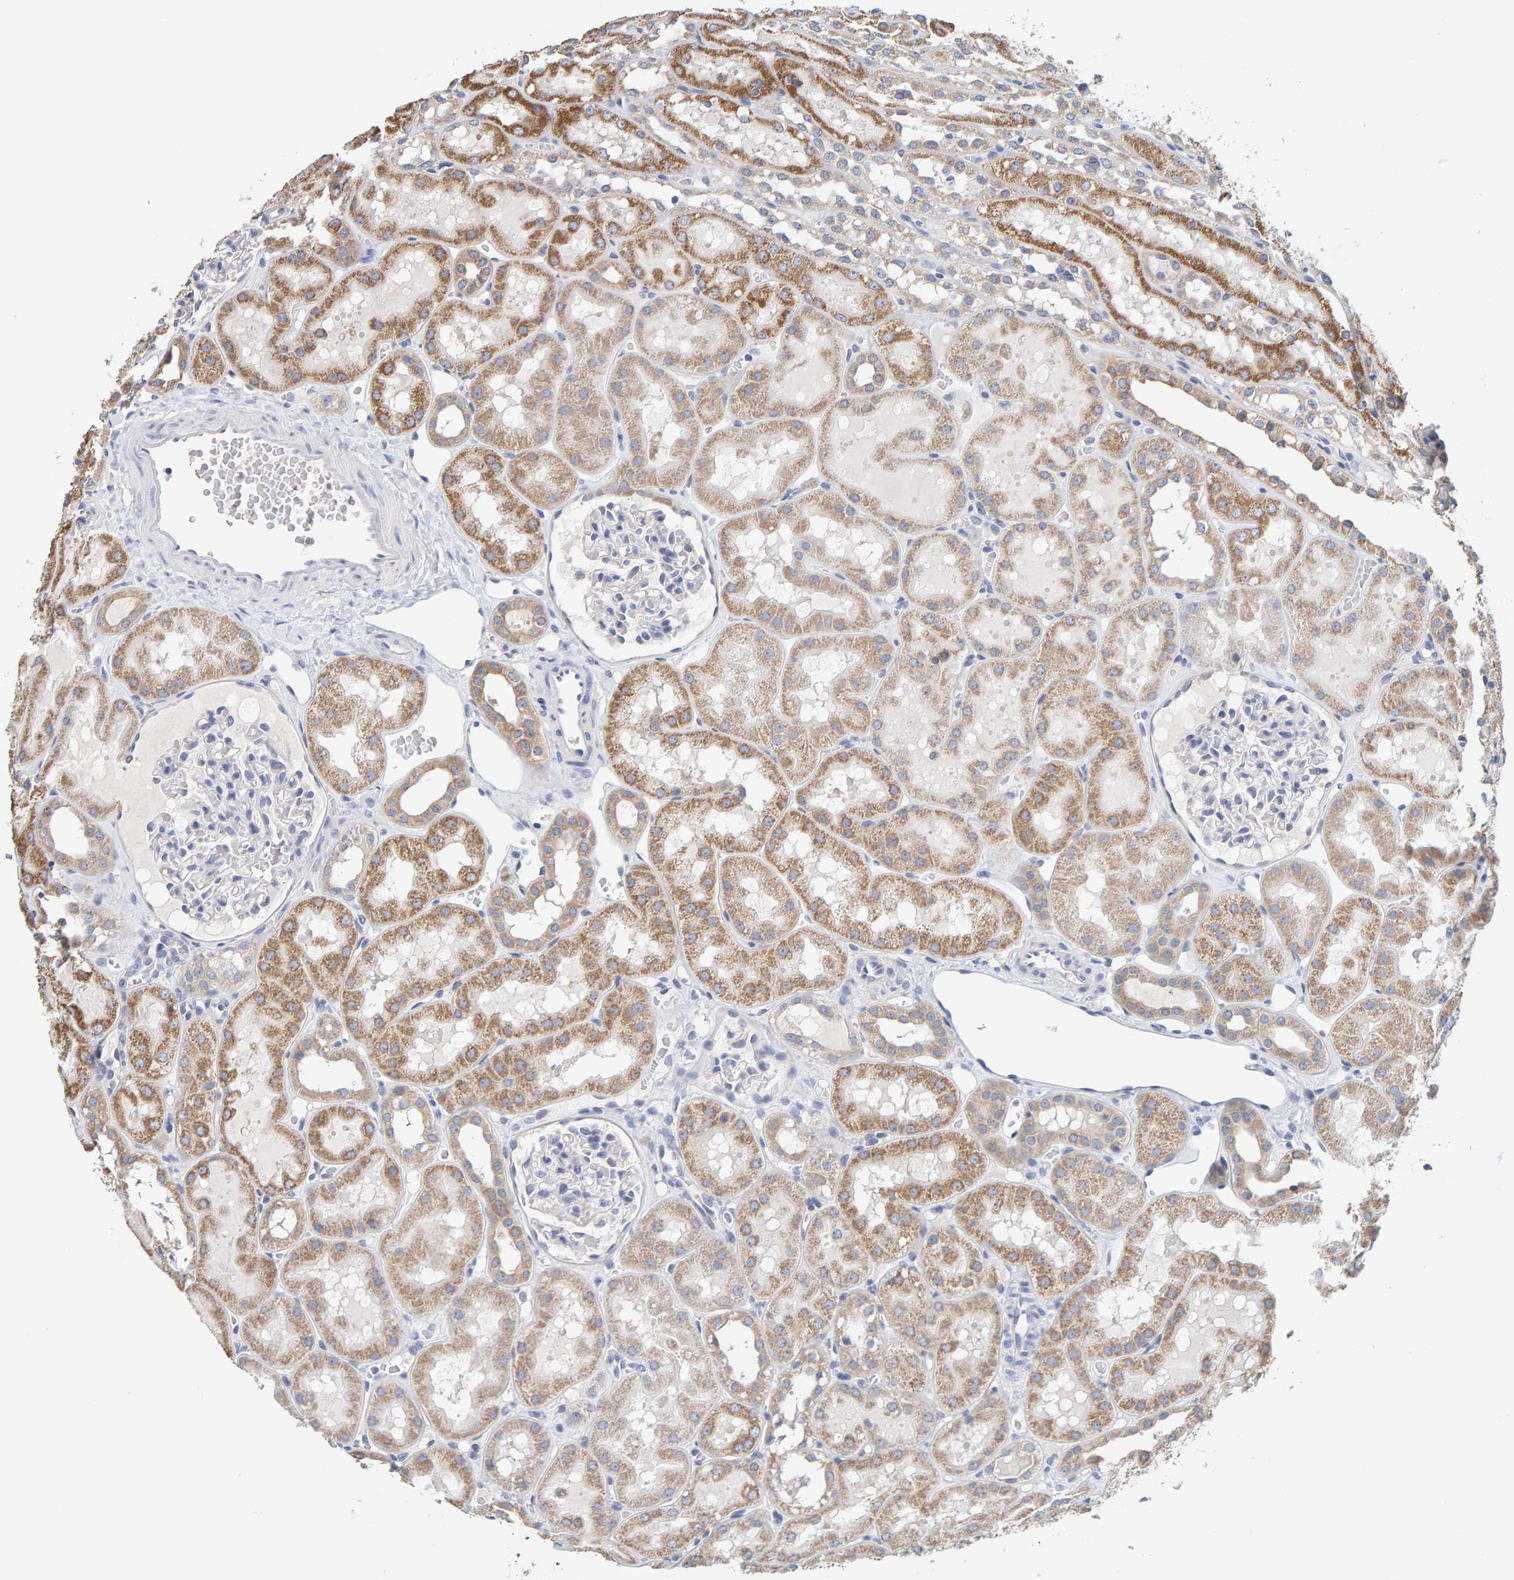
{"staining": {"intensity": "negative", "quantity": "none", "location": "none"}, "tissue": "kidney", "cell_type": "Cells in glomeruli", "image_type": "normal", "snomed": [{"axis": "morphology", "description": "Normal tissue, NOS"}, {"axis": "topography", "description": "Kidney"}, {"axis": "topography", "description": "Urinary bladder"}], "caption": "Immunohistochemistry of unremarkable kidney shows no expression in cells in glomeruli.", "gene": "SGPL1", "patient": {"sex": "male", "age": 16}}